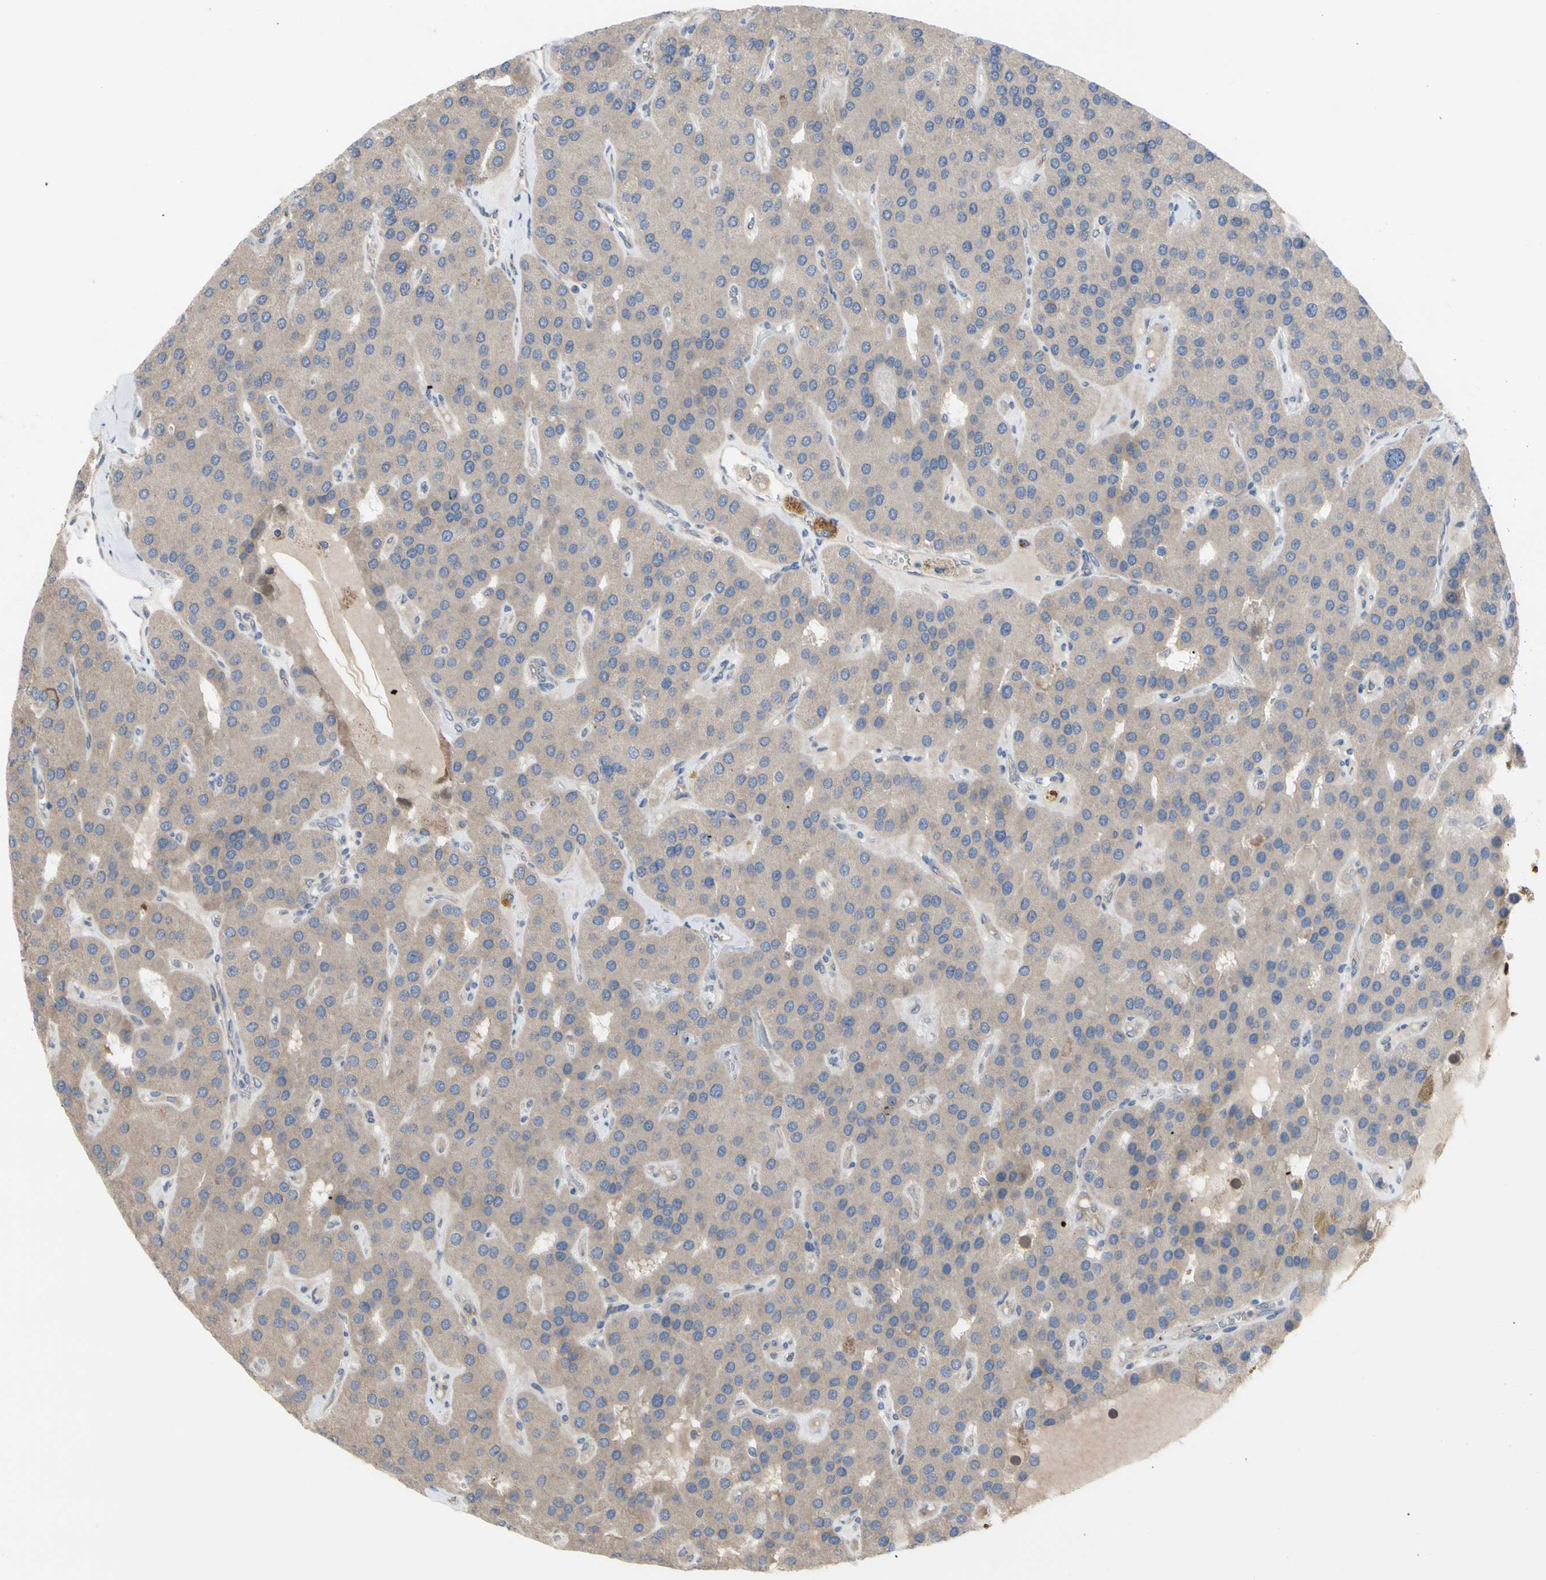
{"staining": {"intensity": "weak", "quantity": ">75%", "location": "cytoplasmic/membranous"}, "tissue": "parathyroid gland", "cell_type": "Glandular cells", "image_type": "normal", "snomed": [{"axis": "morphology", "description": "Normal tissue, NOS"}, {"axis": "morphology", "description": "Adenoma, NOS"}, {"axis": "topography", "description": "Parathyroid gland"}], "caption": "Immunohistochemical staining of benign human parathyroid gland reveals weak cytoplasmic/membranous protein expression in approximately >75% of glandular cells.", "gene": "TTC14", "patient": {"sex": "female", "age": 86}}